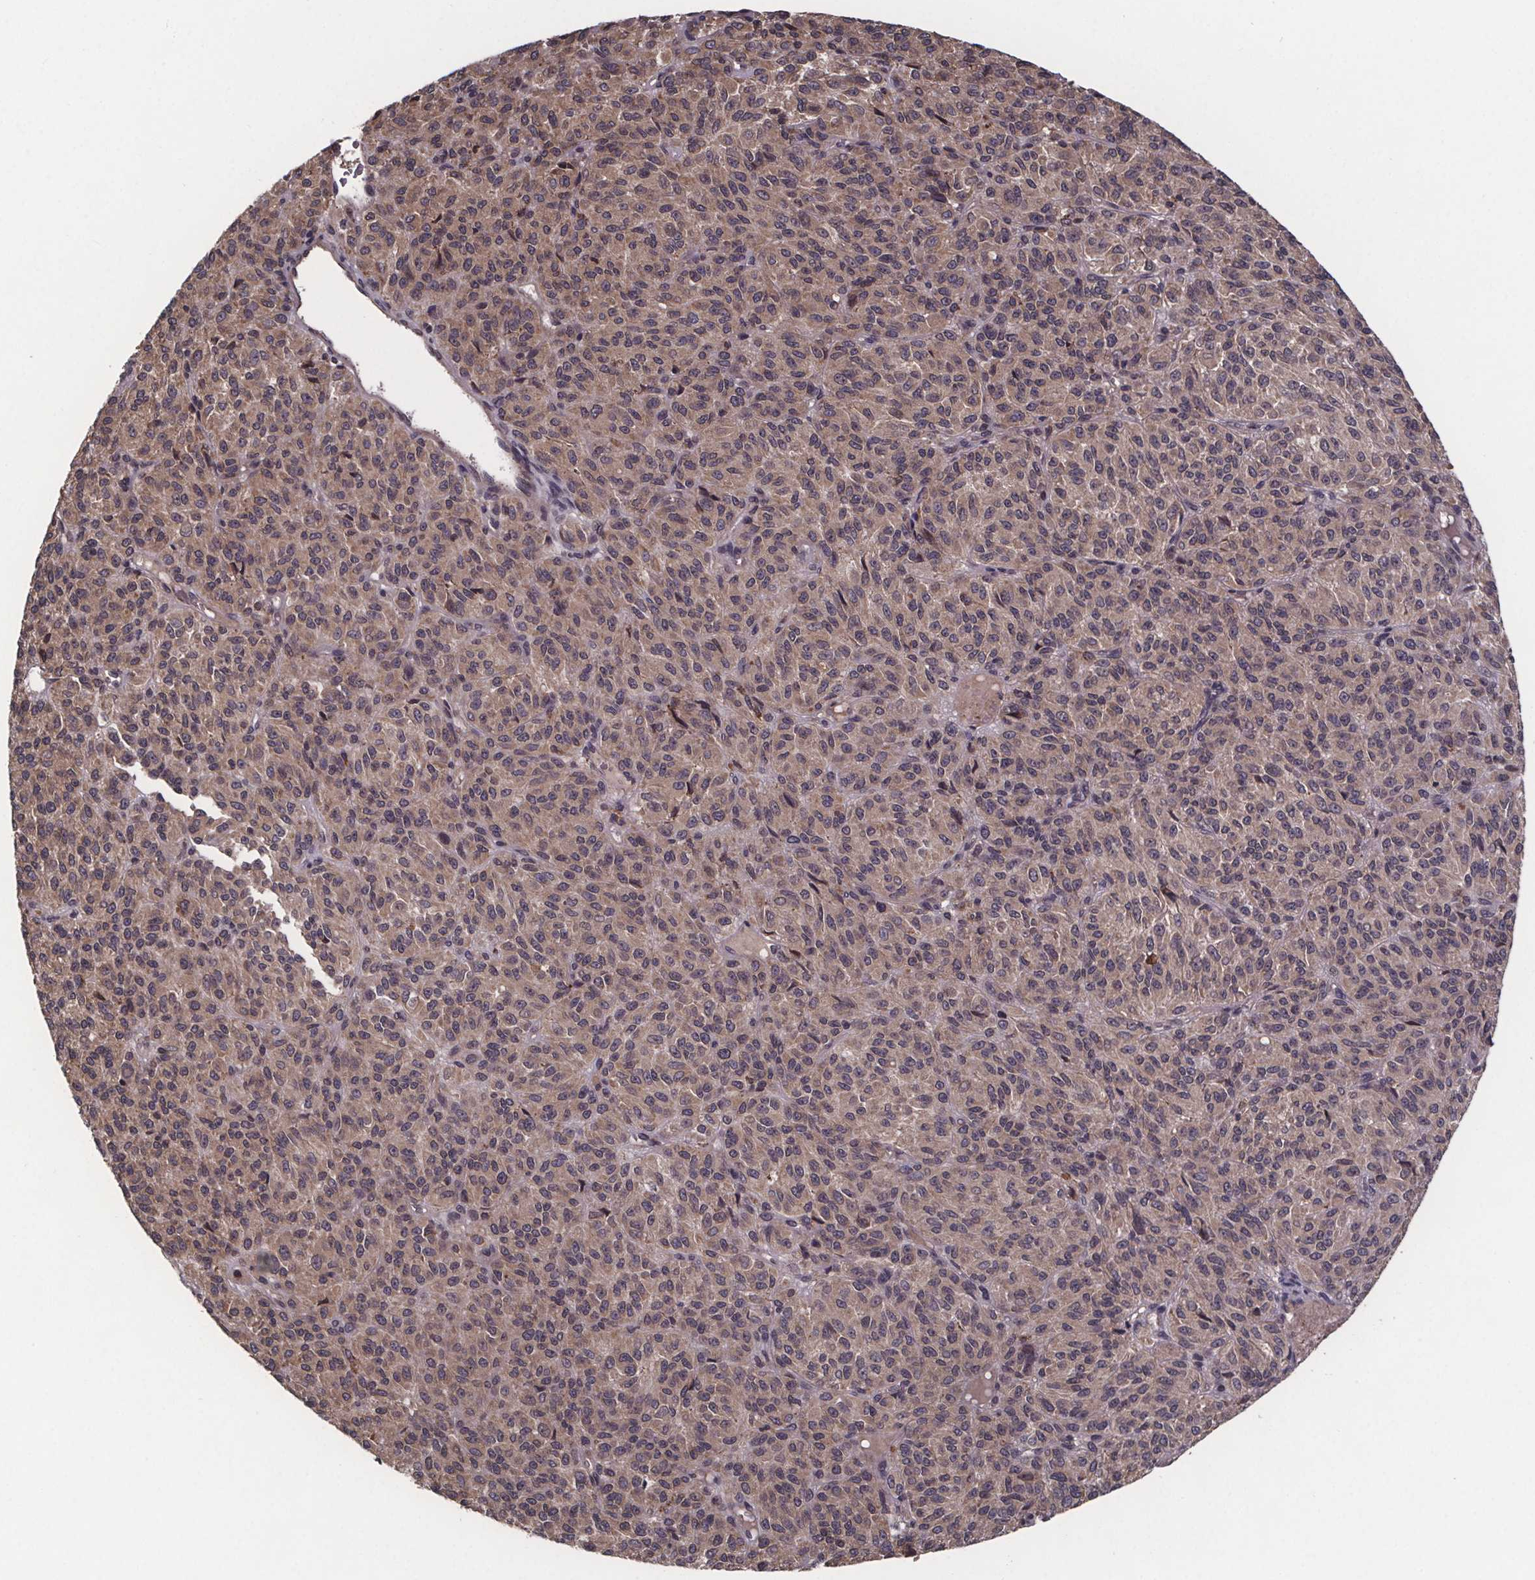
{"staining": {"intensity": "weak", "quantity": "25%-75%", "location": "cytoplasmic/membranous"}, "tissue": "melanoma", "cell_type": "Tumor cells", "image_type": "cancer", "snomed": [{"axis": "morphology", "description": "Malignant melanoma, Metastatic site"}, {"axis": "topography", "description": "Brain"}], "caption": "This micrograph demonstrates malignant melanoma (metastatic site) stained with immunohistochemistry to label a protein in brown. The cytoplasmic/membranous of tumor cells show weak positivity for the protein. Nuclei are counter-stained blue.", "gene": "SAT1", "patient": {"sex": "female", "age": 56}}